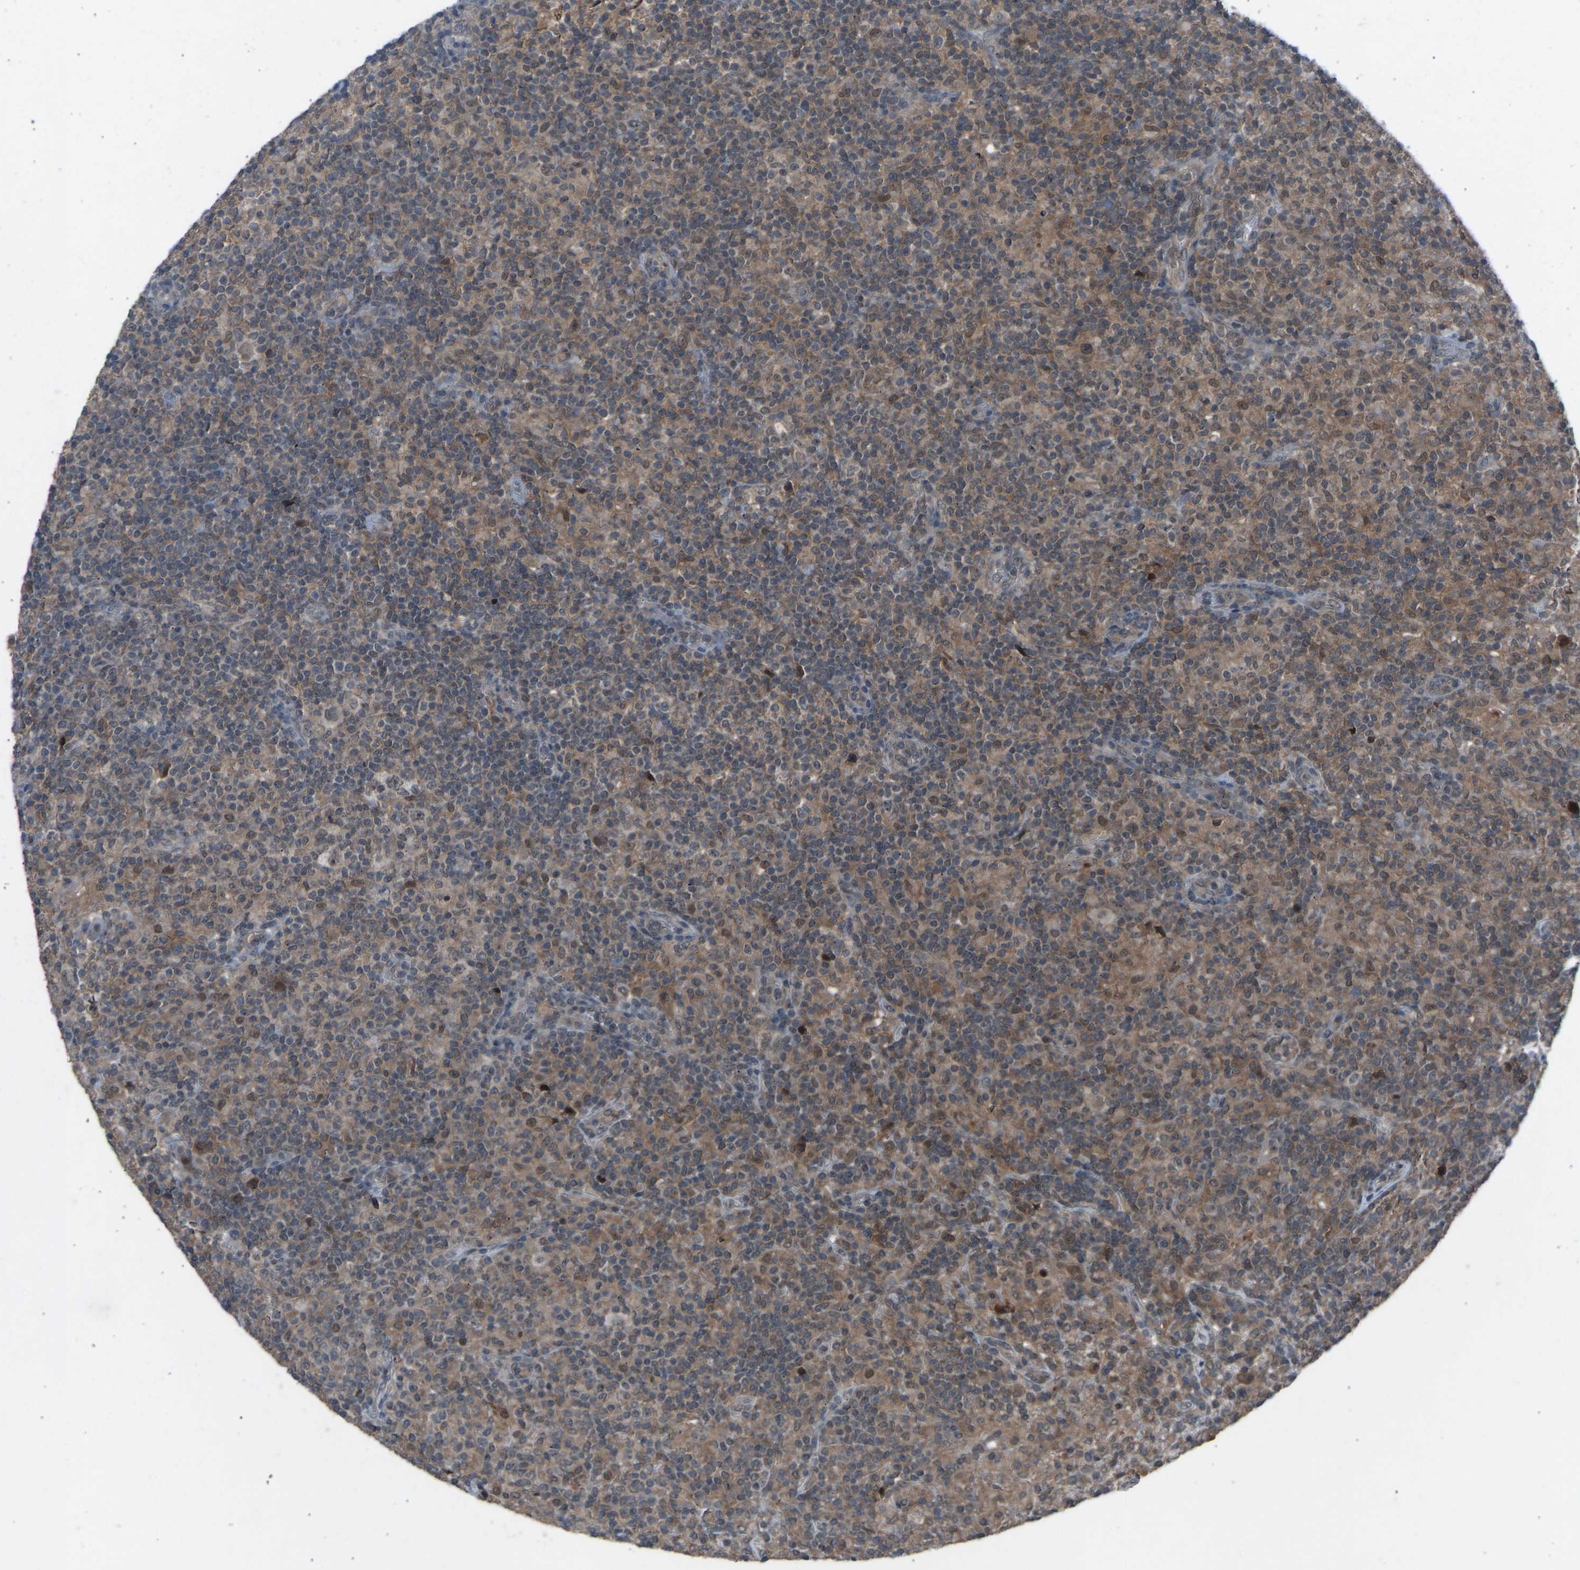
{"staining": {"intensity": "weak", "quantity": ">75%", "location": "cytoplasmic/membranous"}, "tissue": "lymphoma", "cell_type": "Tumor cells", "image_type": "cancer", "snomed": [{"axis": "morphology", "description": "Hodgkin's disease, NOS"}, {"axis": "topography", "description": "Lymph node"}], "caption": "Human Hodgkin's disease stained with a protein marker shows weak staining in tumor cells.", "gene": "SLC43A1", "patient": {"sex": "male", "age": 70}}